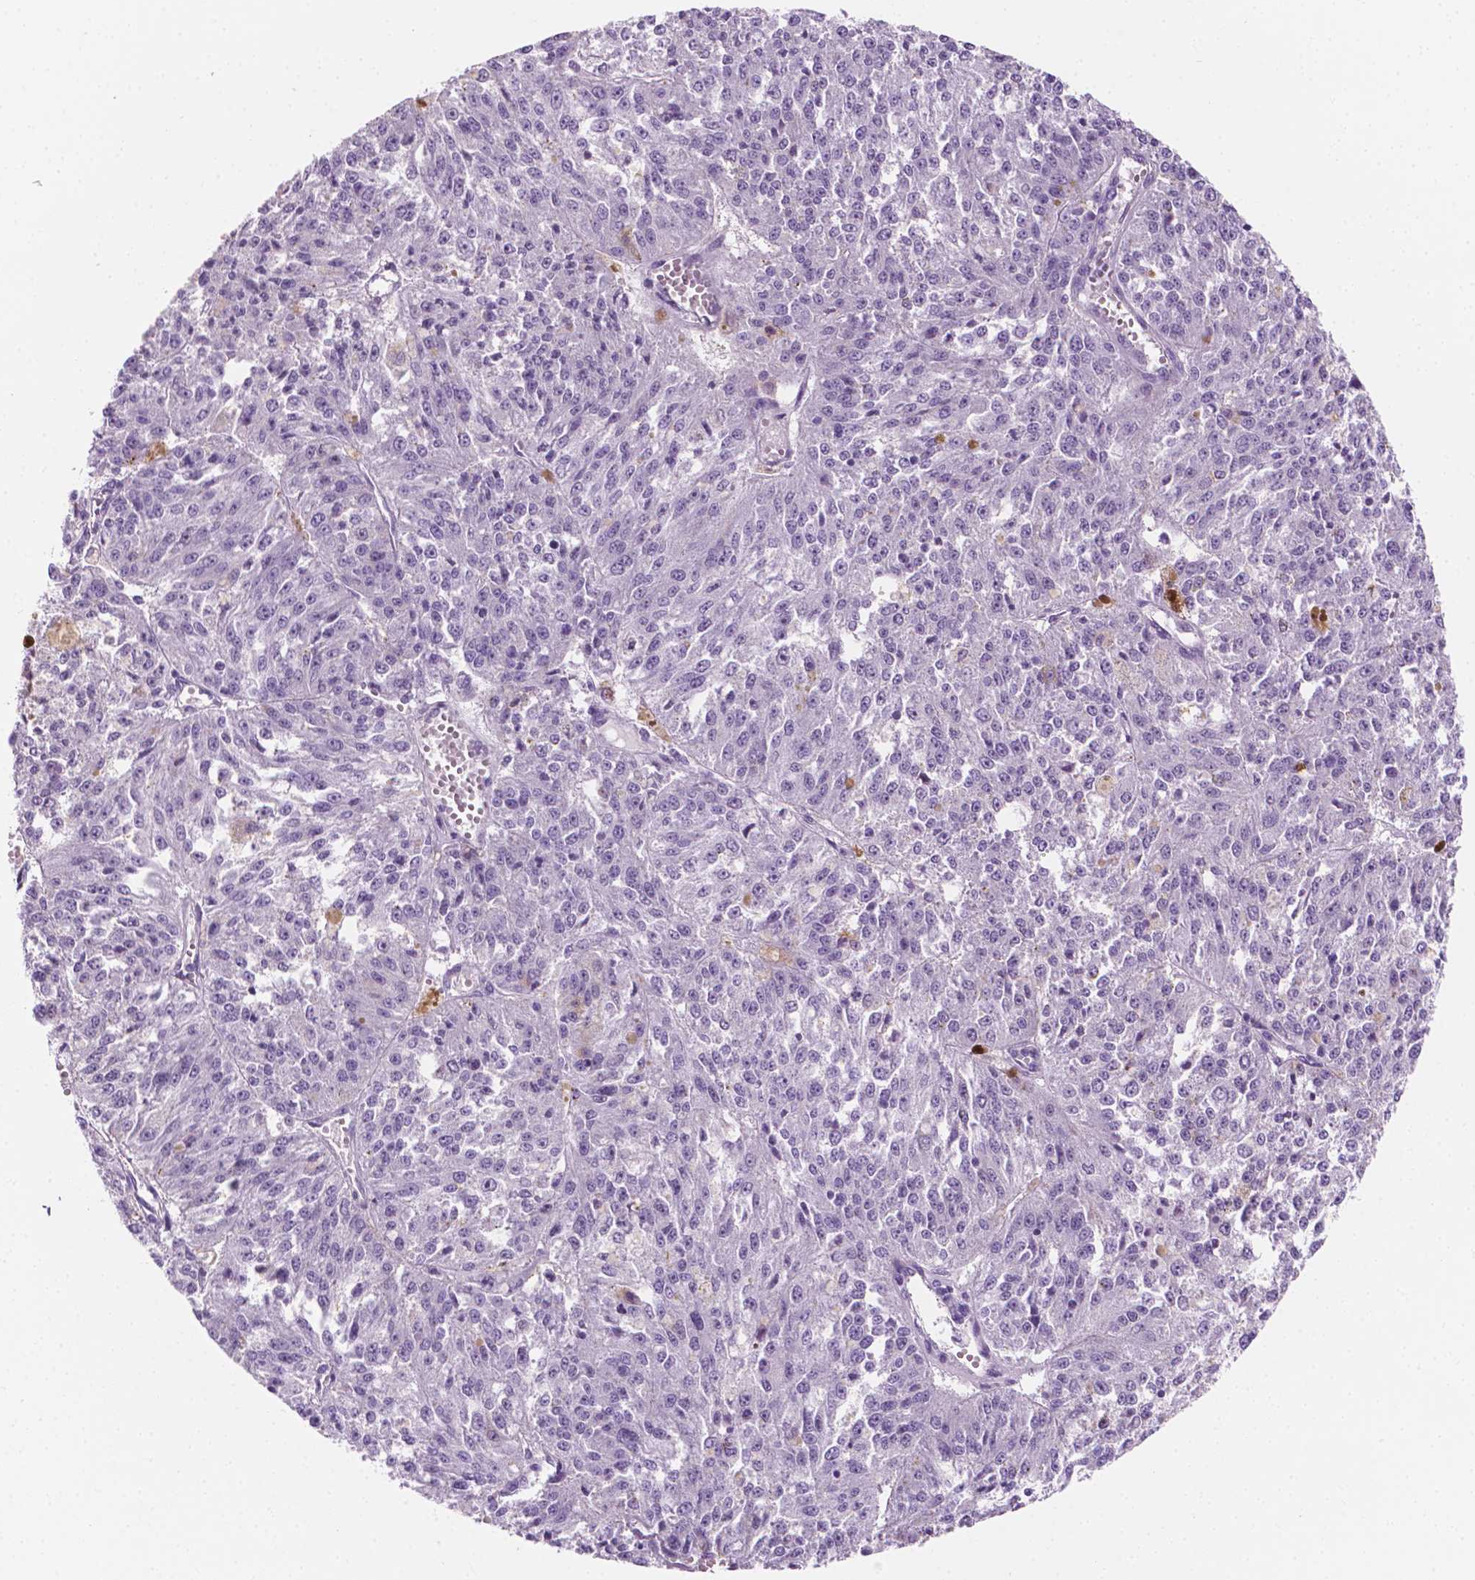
{"staining": {"intensity": "negative", "quantity": "none", "location": "none"}, "tissue": "melanoma", "cell_type": "Tumor cells", "image_type": "cancer", "snomed": [{"axis": "morphology", "description": "Malignant melanoma, Metastatic site"}, {"axis": "topography", "description": "Lymph node"}], "caption": "Human malignant melanoma (metastatic site) stained for a protein using immunohistochemistry displays no expression in tumor cells.", "gene": "EPPK1", "patient": {"sex": "female", "age": 64}}